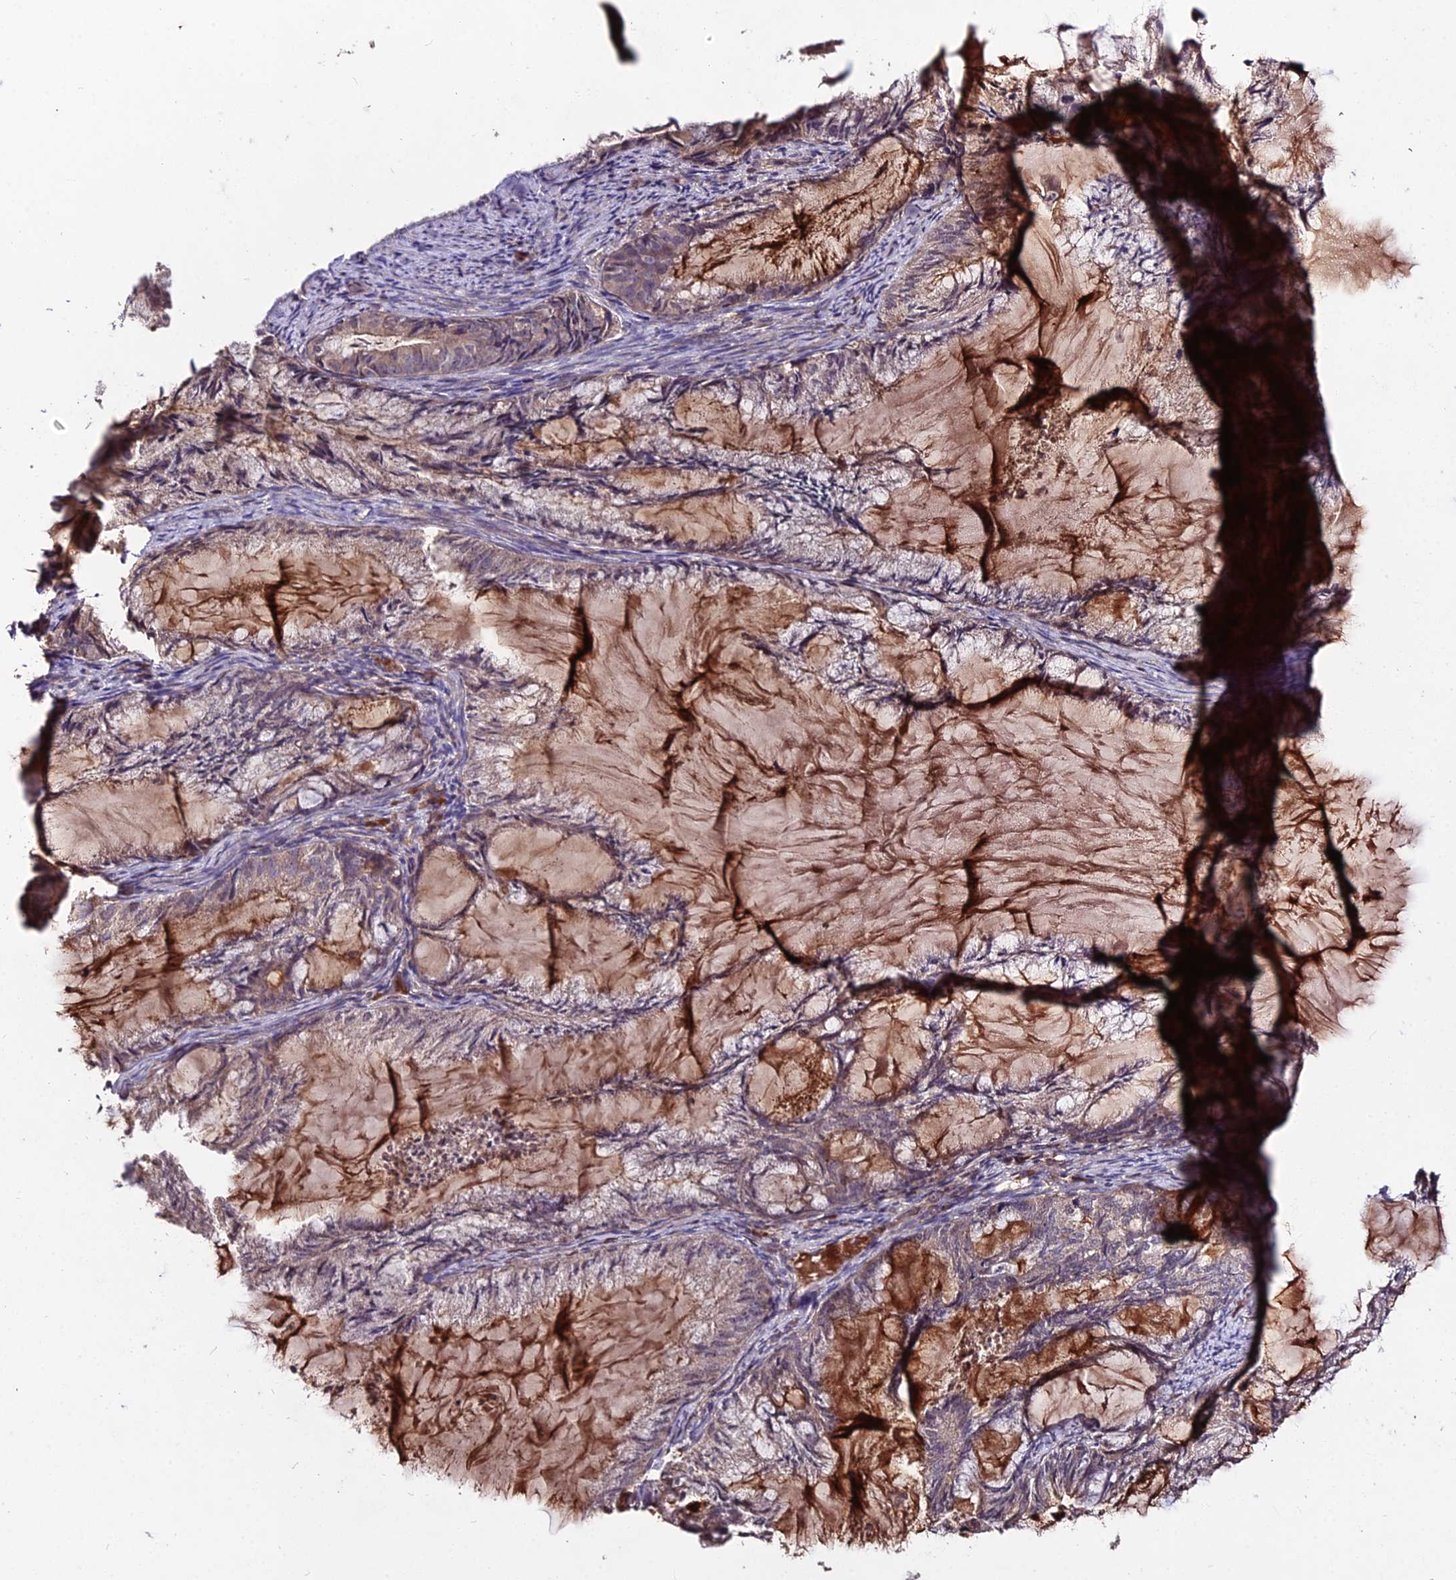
{"staining": {"intensity": "weak", "quantity": "<25%", "location": "cytoplasmic/membranous"}, "tissue": "endometrial cancer", "cell_type": "Tumor cells", "image_type": "cancer", "snomed": [{"axis": "morphology", "description": "Adenocarcinoma, NOS"}, {"axis": "topography", "description": "Endometrium"}], "caption": "DAB immunohistochemical staining of human endometrial adenocarcinoma reveals no significant expression in tumor cells.", "gene": "KCTD16", "patient": {"sex": "female", "age": 86}}